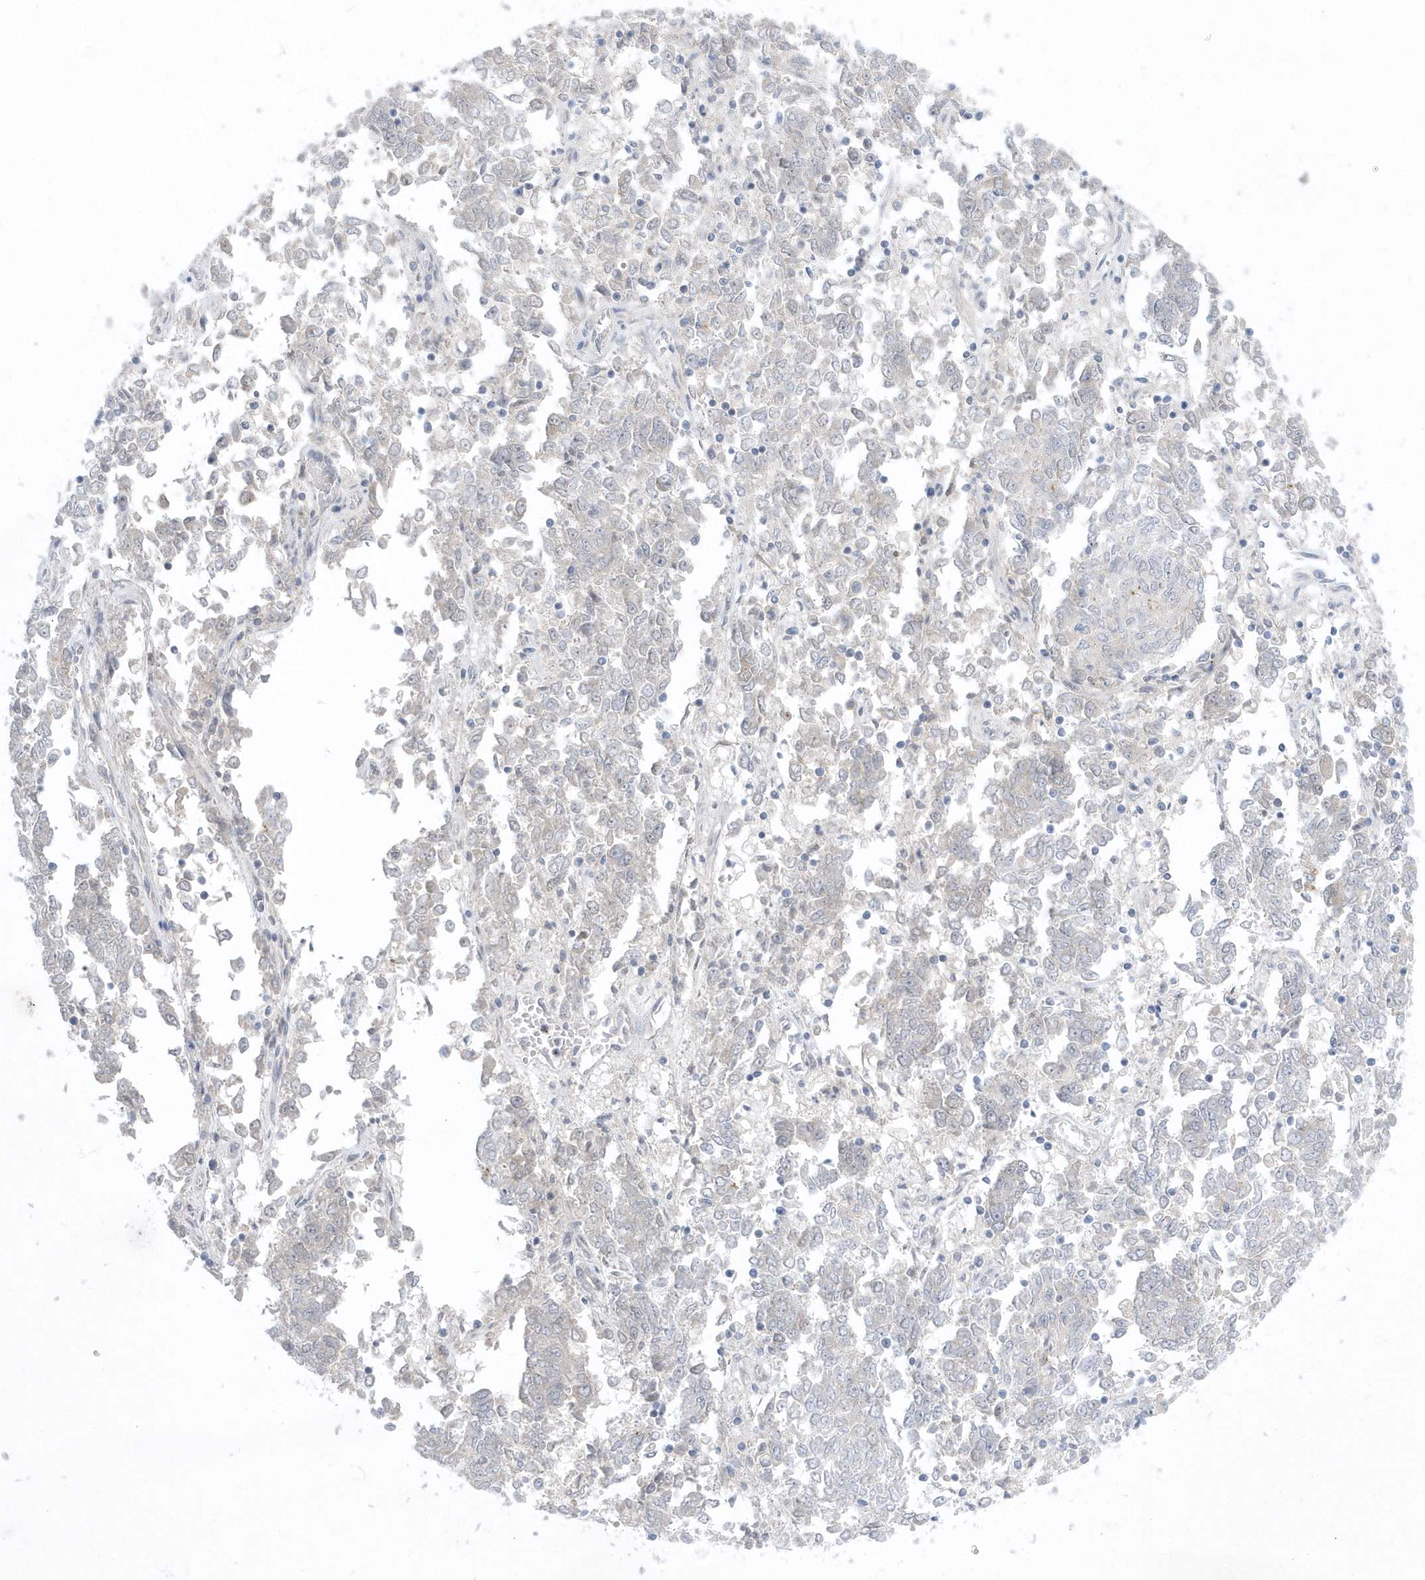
{"staining": {"intensity": "negative", "quantity": "none", "location": "none"}, "tissue": "endometrial cancer", "cell_type": "Tumor cells", "image_type": "cancer", "snomed": [{"axis": "morphology", "description": "Adenocarcinoma, NOS"}, {"axis": "topography", "description": "Endometrium"}], "caption": "This is an IHC photomicrograph of adenocarcinoma (endometrial). There is no positivity in tumor cells.", "gene": "ZC3H12D", "patient": {"sex": "female", "age": 80}}